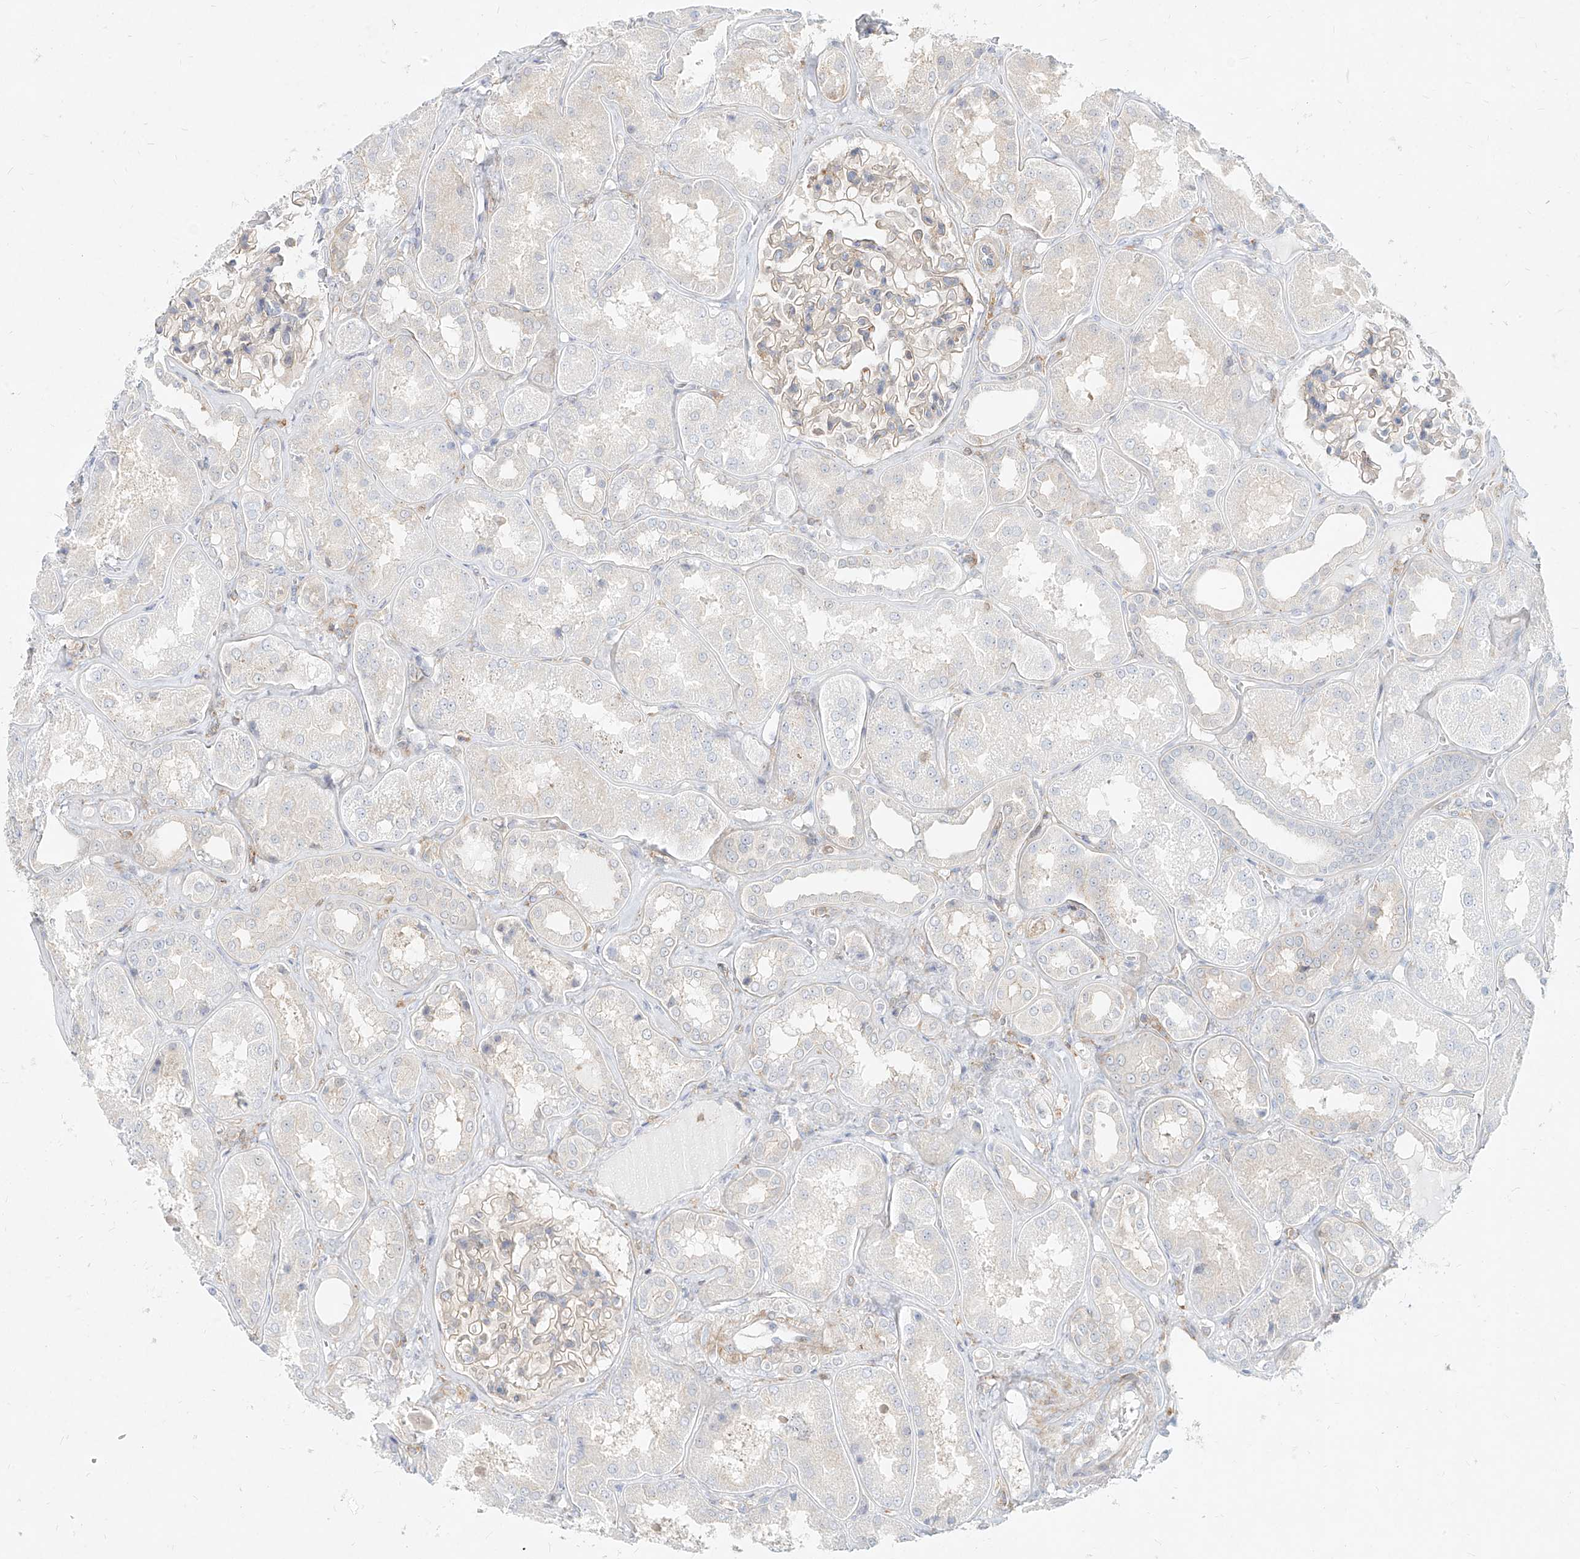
{"staining": {"intensity": "weak", "quantity": "<25%", "location": "cytoplasmic/membranous"}, "tissue": "kidney", "cell_type": "Cells in glomeruli", "image_type": "normal", "snomed": [{"axis": "morphology", "description": "Normal tissue, NOS"}, {"axis": "topography", "description": "Kidney"}], "caption": "Kidney was stained to show a protein in brown. There is no significant positivity in cells in glomeruli. Brightfield microscopy of IHC stained with DAB (3,3'-diaminobenzidine) (brown) and hematoxylin (blue), captured at high magnification.", "gene": "SLC2A12", "patient": {"sex": "female", "age": 56}}